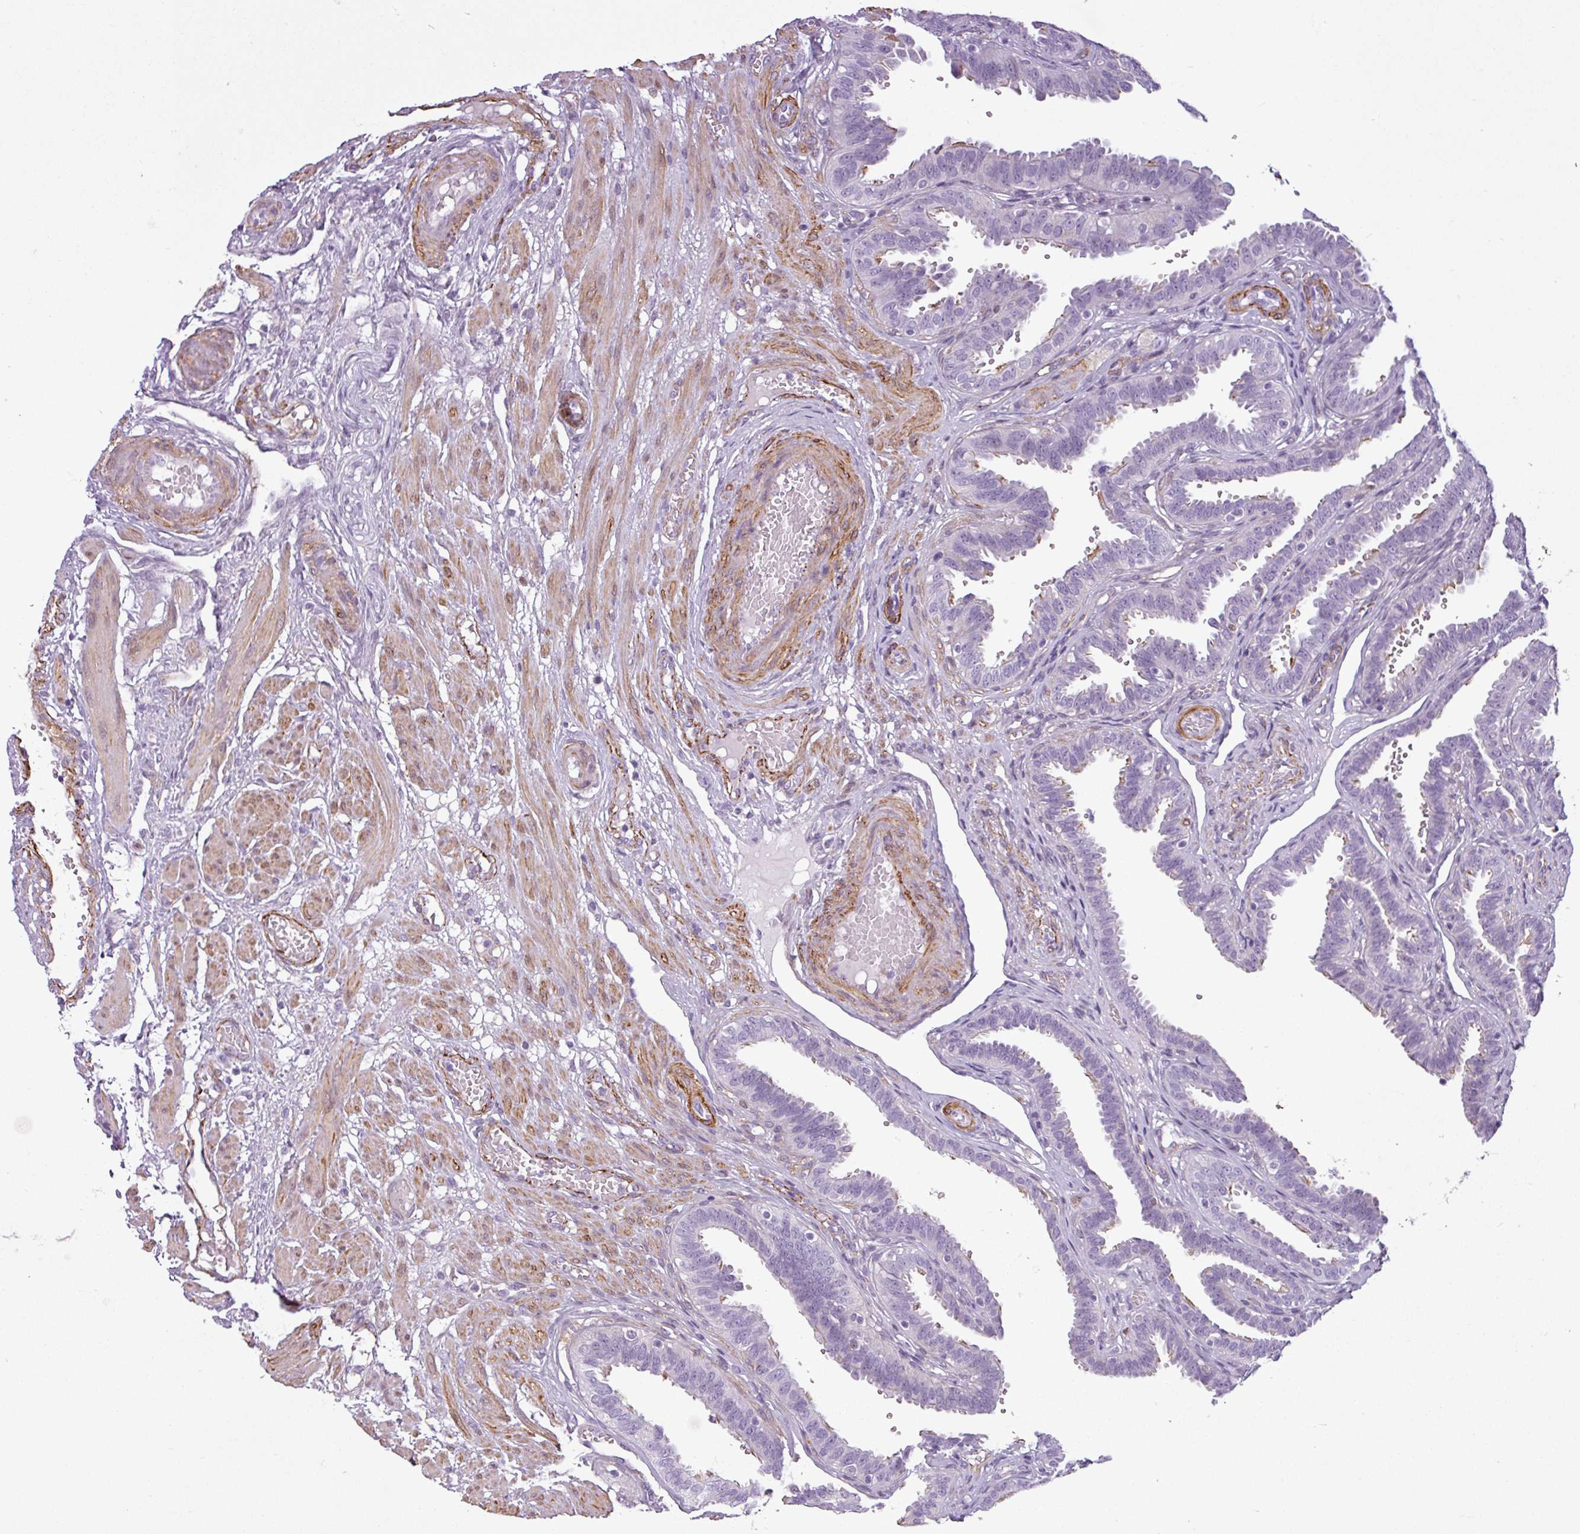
{"staining": {"intensity": "moderate", "quantity": "<25%", "location": "cytoplasmic/membranous"}, "tissue": "fallopian tube", "cell_type": "Glandular cells", "image_type": "normal", "snomed": [{"axis": "morphology", "description": "Normal tissue, NOS"}, {"axis": "topography", "description": "Fallopian tube"}], "caption": "This image reveals normal fallopian tube stained with IHC to label a protein in brown. The cytoplasmic/membranous of glandular cells show moderate positivity for the protein. Nuclei are counter-stained blue.", "gene": "ATP10A", "patient": {"sex": "female", "age": 37}}